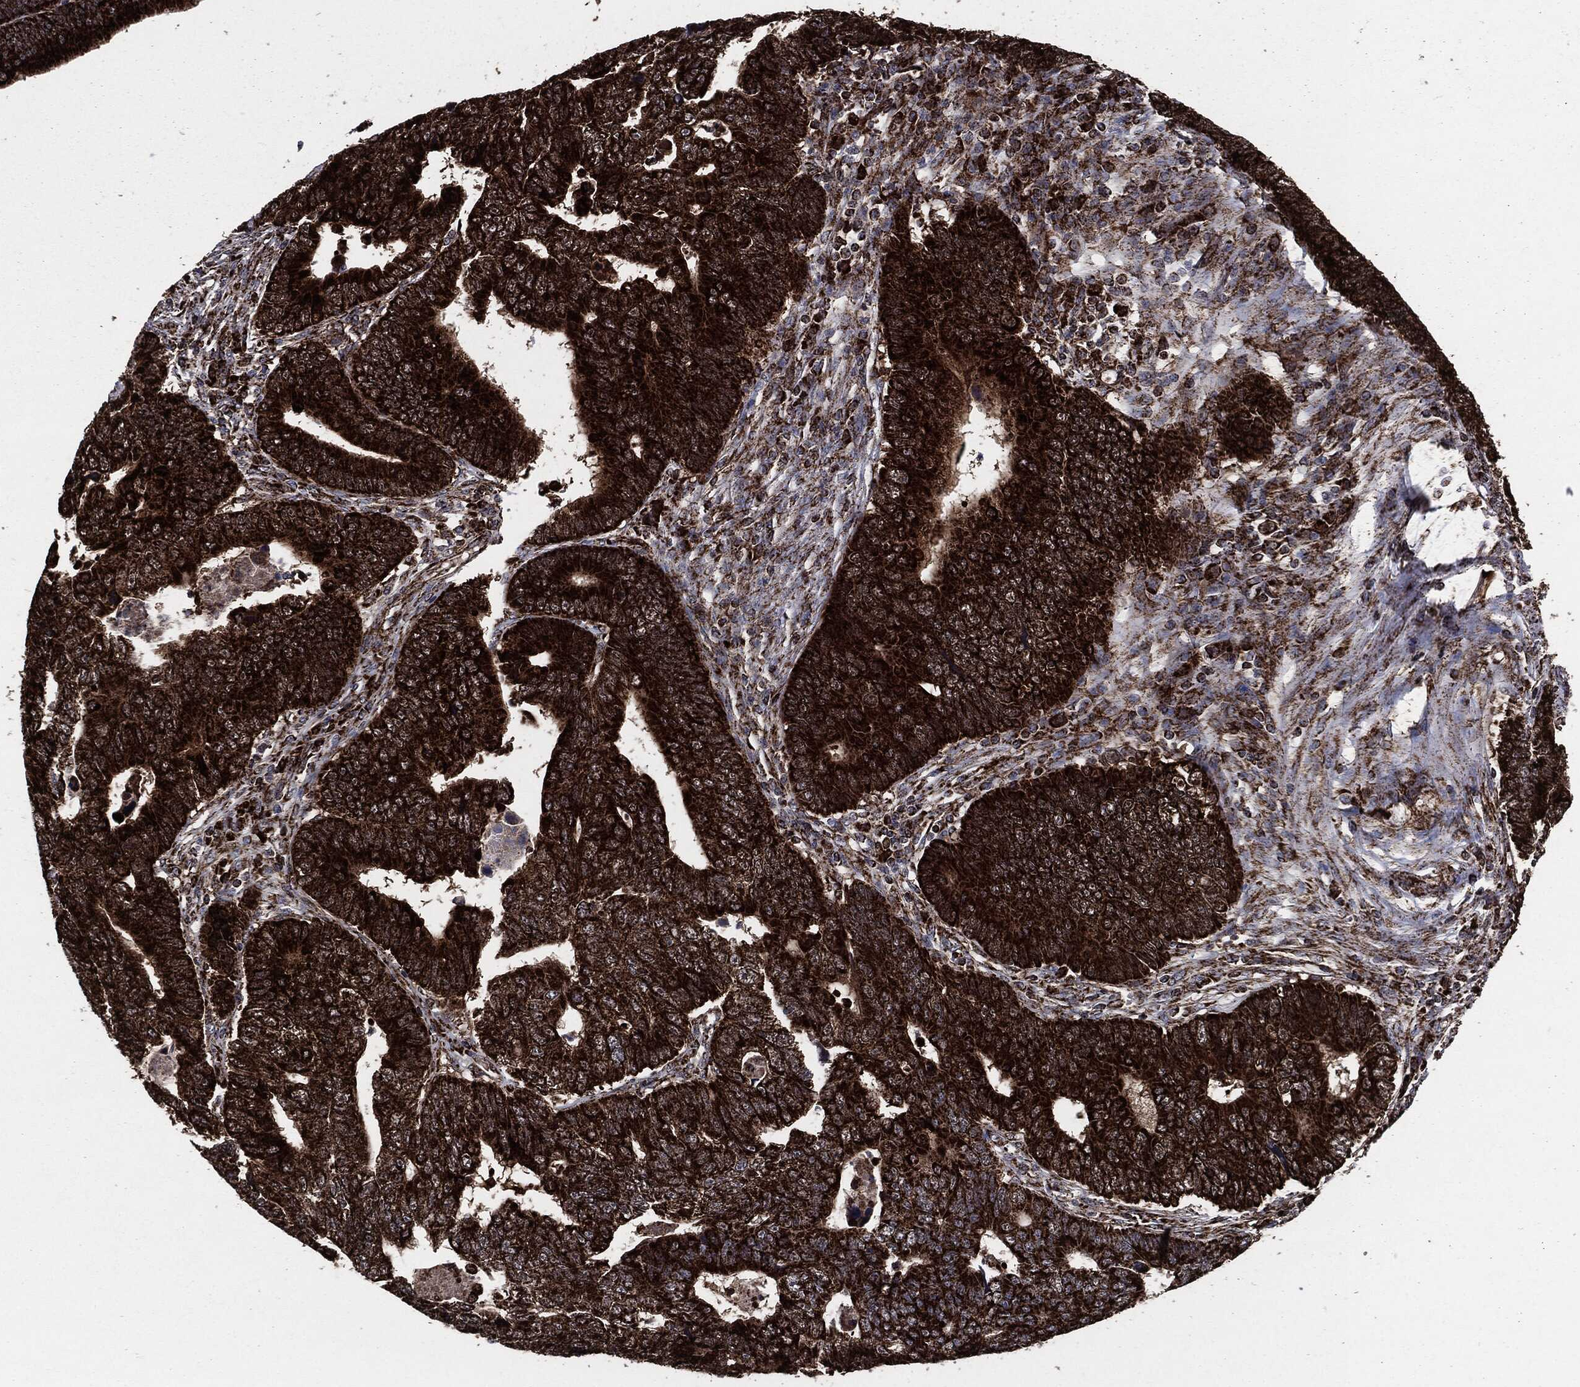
{"staining": {"intensity": "strong", "quantity": ">75%", "location": "cytoplasmic/membranous"}, "tissue": "colorectal cancer", "cell_type": "Tumor cells", "image_type": "cancer", "snomed": [{"axis": "morphology", "description": "Adenocarcinoma, NOS"}, {"axis": "topography", "description": "Colon"}], "caption": "Protein analysis of colorectal cancer tissue exhibits strong cytoplasmic/membranous expression in approximately >75% of tumor cells.", "gene": "FH", "patient": {"sex": "female", "age": 72}}